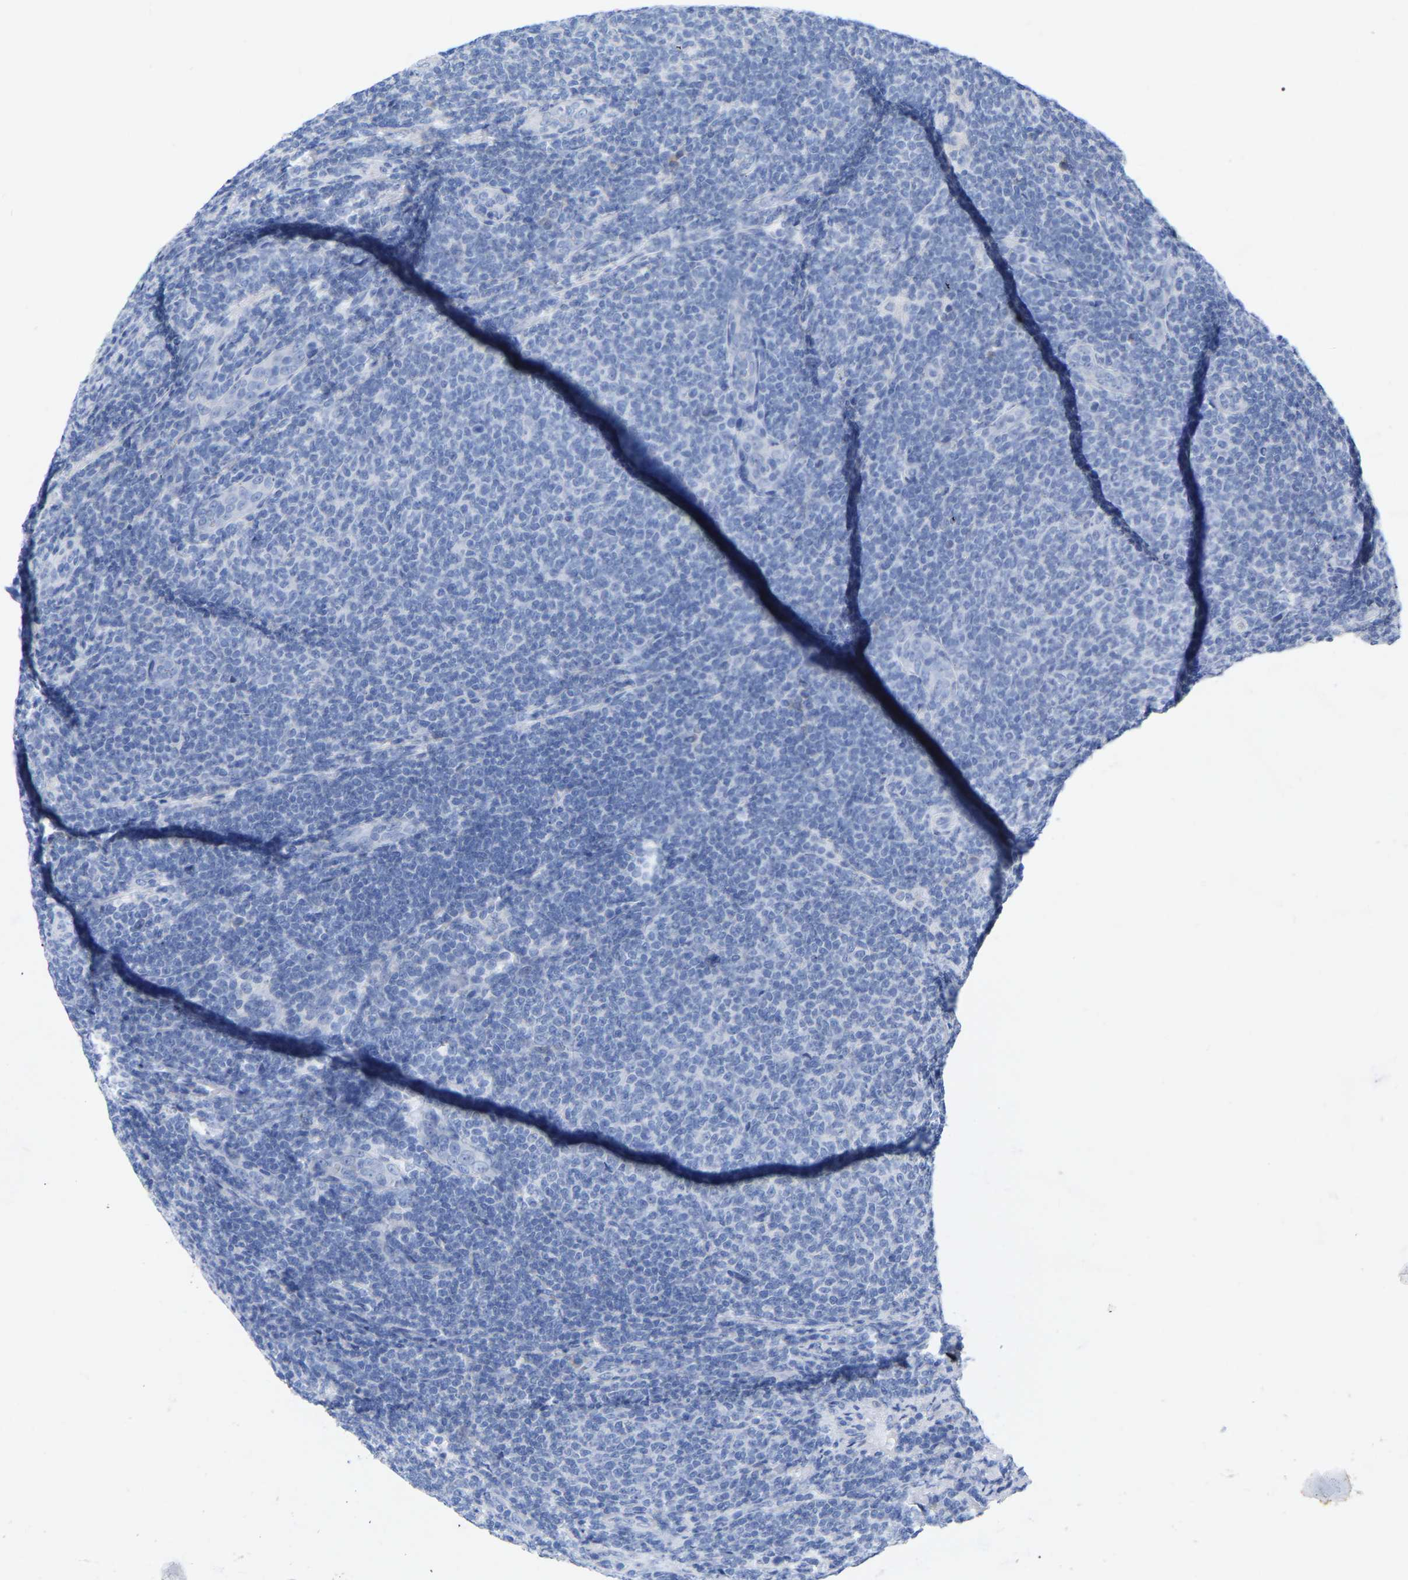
{"staining": {"intensity": "negative", "quantity": "none", "location": "none"}, "tissue": "lymphoma", "cell_type": "Tumor cells", "image_type": "cancer", "snomed": [{"axis": "morphology", "description": "Malignant lymphoma, non-Hodgkin's type, Low grade"}, {"axis": "topography", "description": "Lymph node"}], "caption": "Human lymphoma stained for a protein using immunohistochemistry (IHC) demonstrates no positivity in tumor cells.", "gene": "STRIP2", "patient": {"sex": "male", "age": 66}}